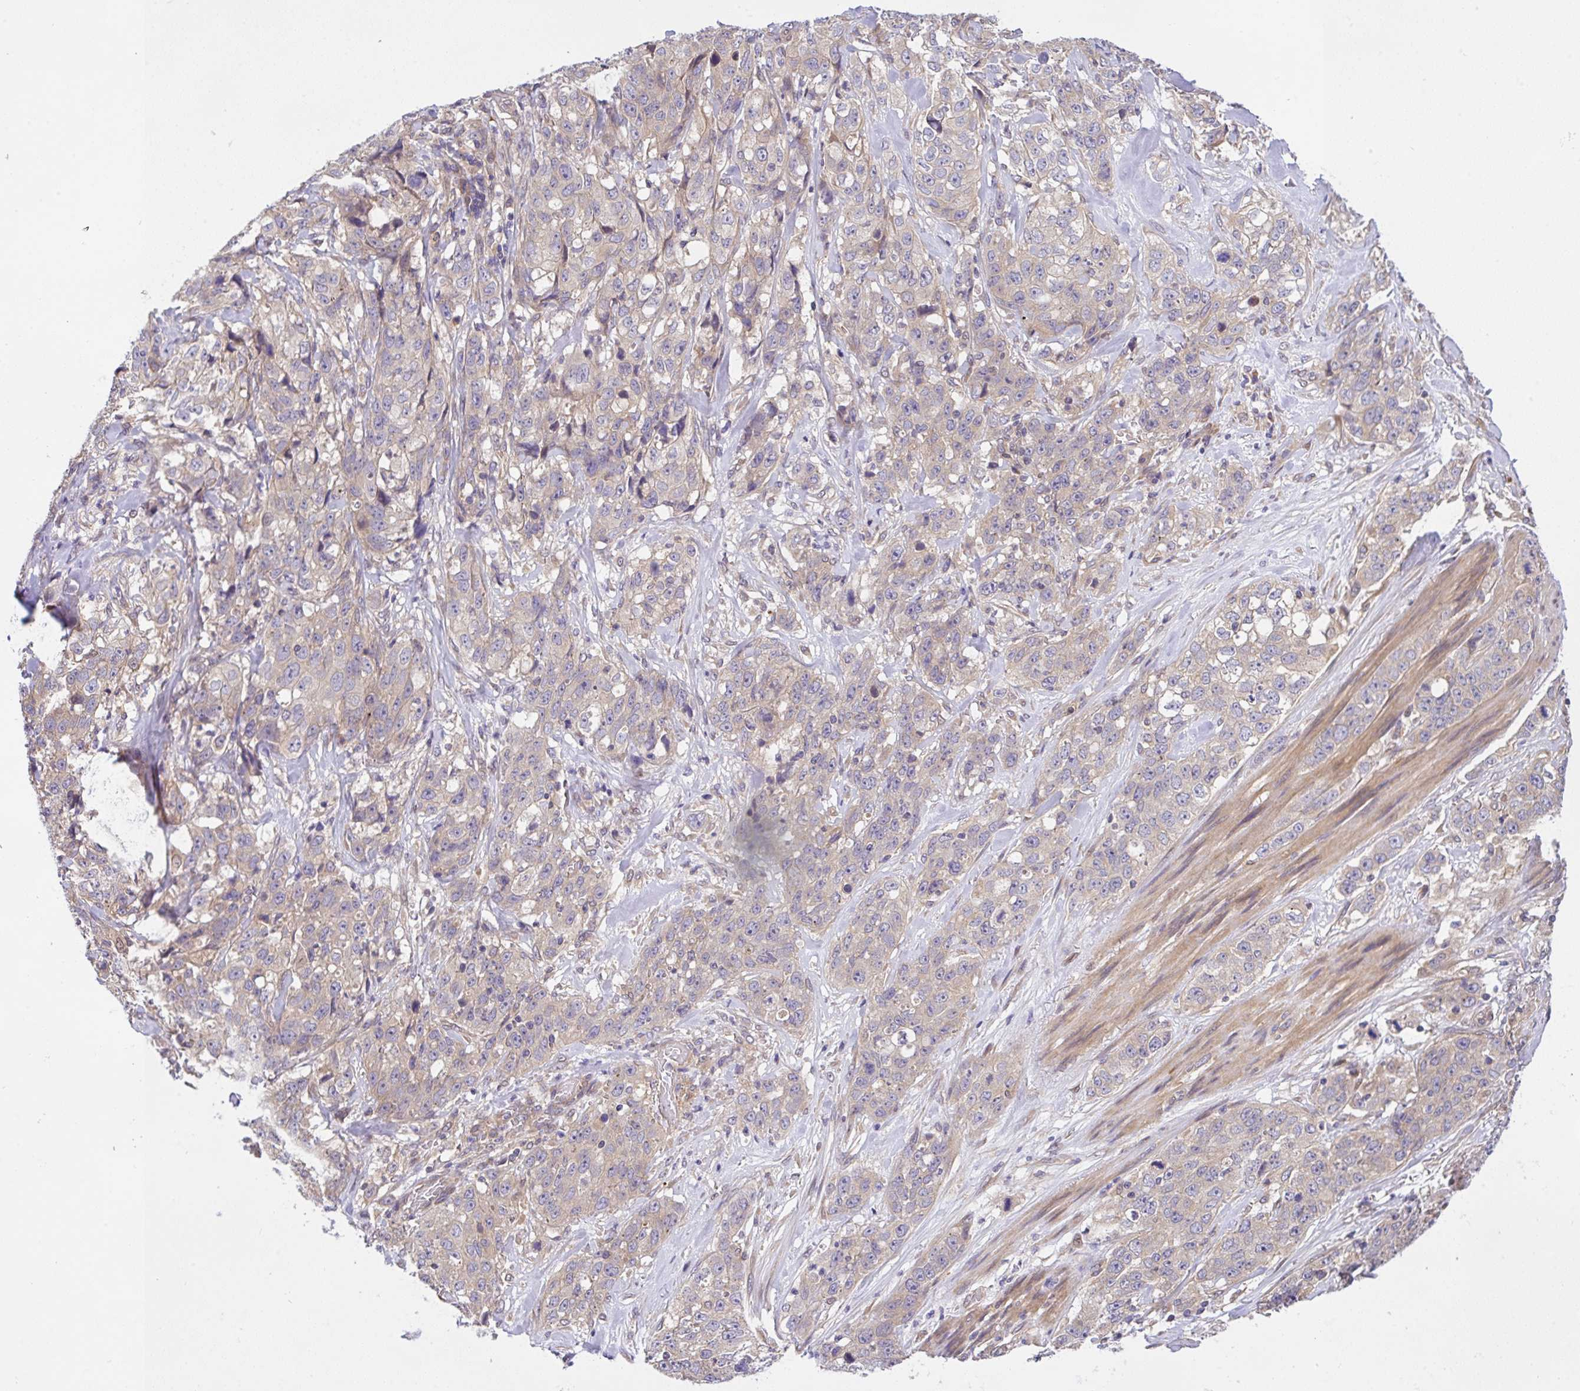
{"staining": {"intensity": "weak", "quantity": "<25%", "location": "cytoplasmic/membranous"}, "tissue": "stomach cancer", "cell_type": "Tumor cells", "image_type": "cancer", "snomed": [{"axis": "morphology", "description": "Adenocarcinoma, NOS"}, {"axis": "topography", "description": "Stomach"}], "caption": "Histopathology image shows no significant protein expression in tumor cells of stomach cancer (adenocarcinoma).", "gene": "UBE4A", "patient": {"sex": "male", "age": 48}}